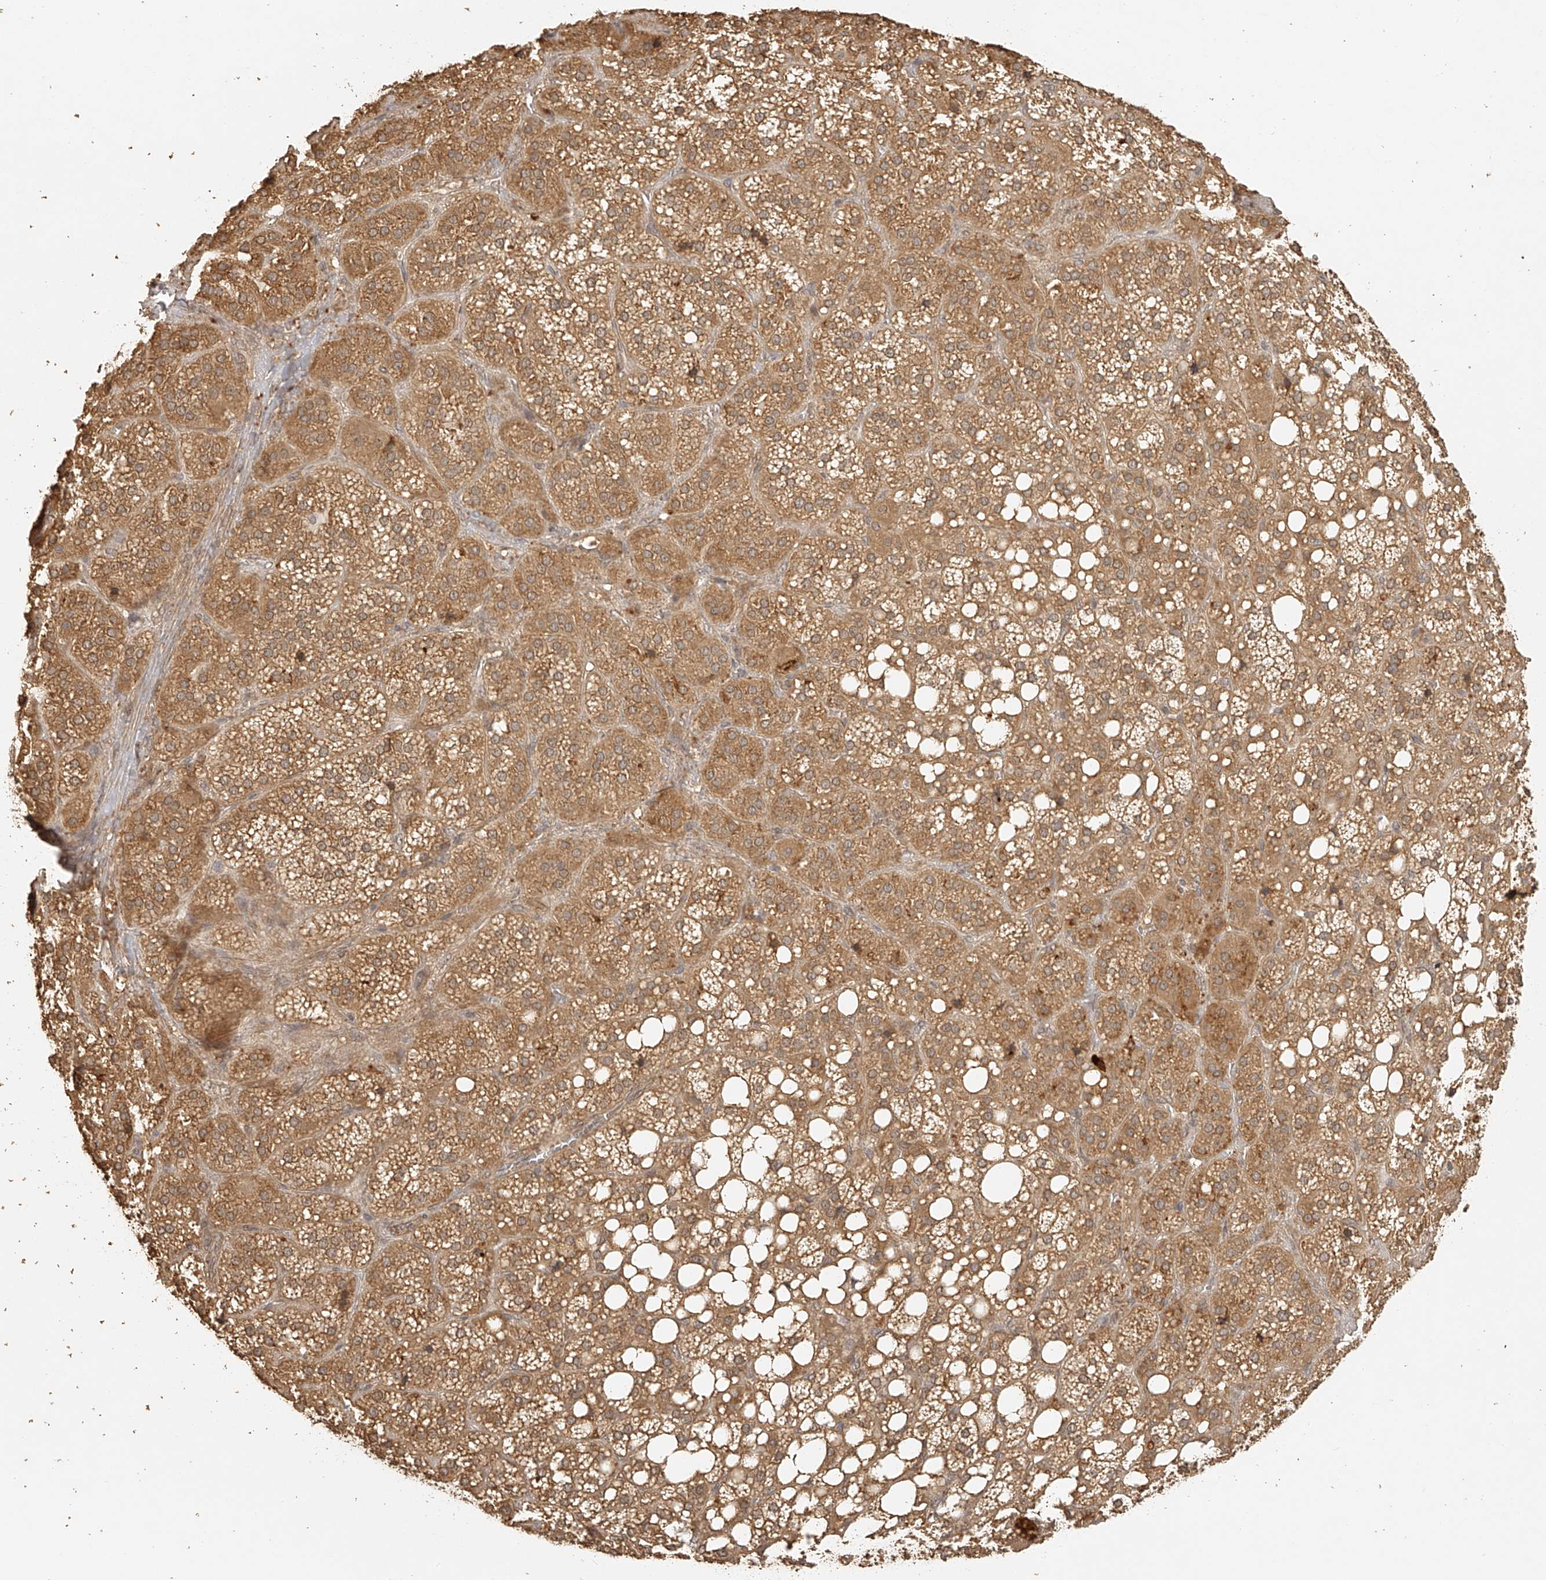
{"staining": {"intensity": "moderate", "quantity": ">75%", "location": "cytoplasmic/membranous"}, "tissue": "adrenal gland", "cell_type": "Glandular cells", "image_type": "normal", "snomed": [{"axis": "morphology", "description": "Normal tissue, NOS"}, {"axis": "topography", "description": "Adrenal gland"}], "caption": "Immunohistochemistry (DAB) staining of normal adrenal gland reveals moderate cytoplasmic/membranous protein staining in about >75% of glandular cells.", "gene": "BCL2L11", "patient": {"sex": "female", "age": 59}}